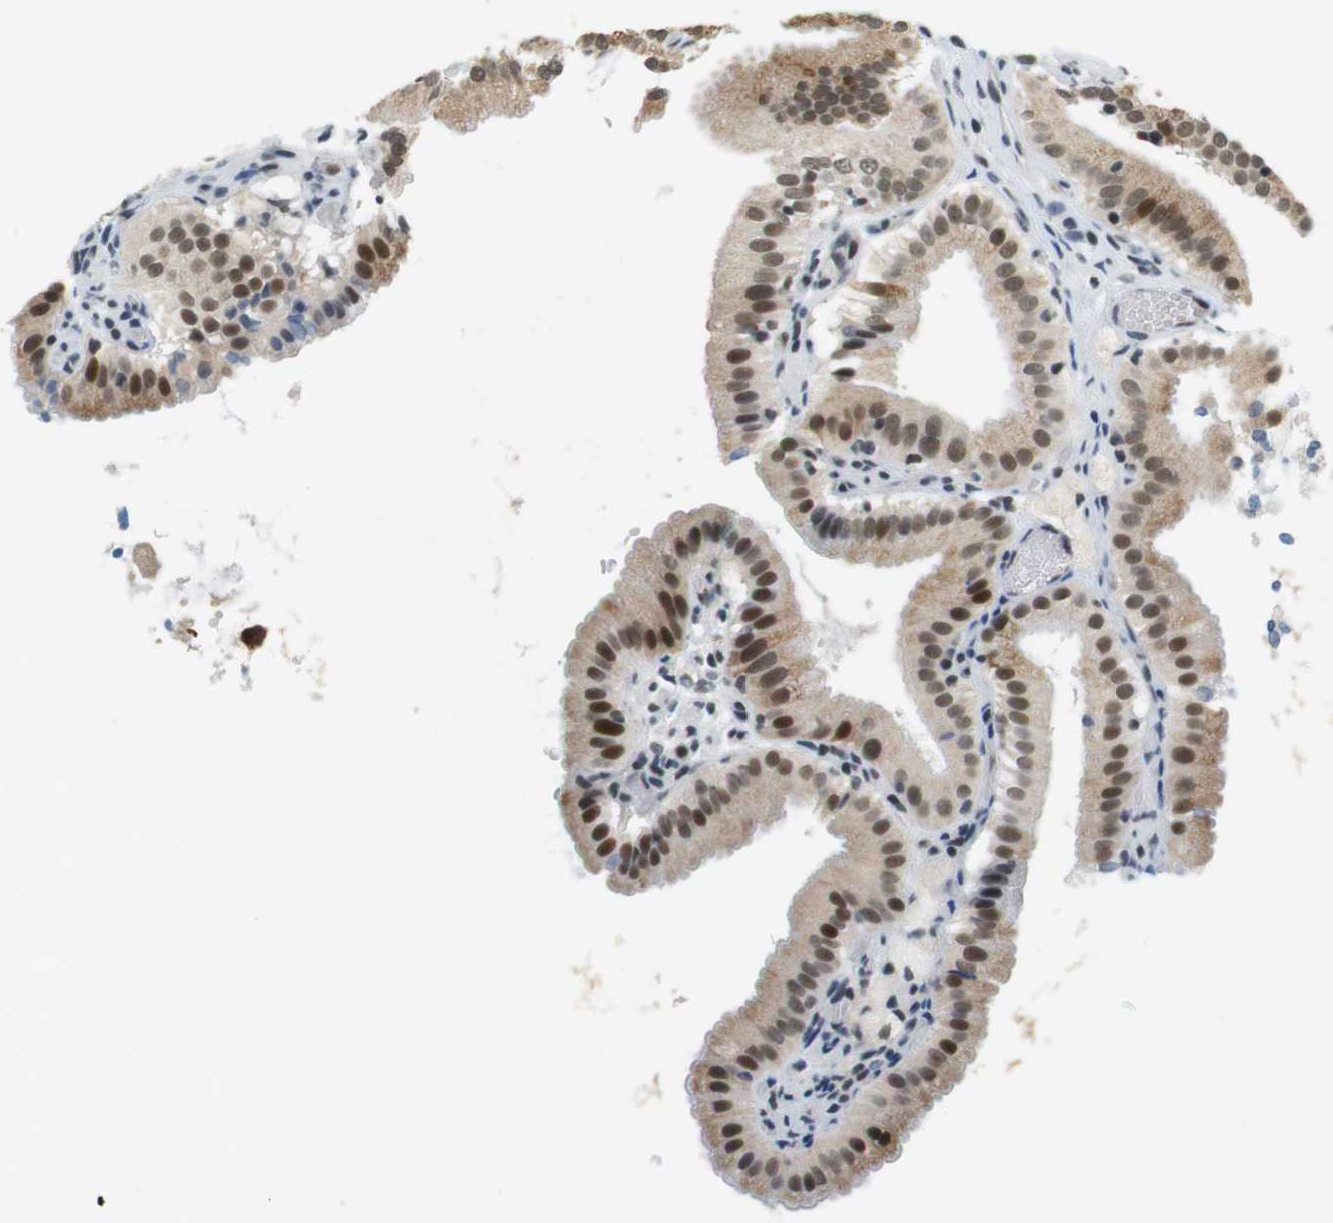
{"staining": {"intensity": "moderate", "quantity": "25%-75%", "location": "nuclear"}, "tissue": "gallbladder", "cell_type": "Glandular cells", "image_type": "normal", "snomed": [{"axis": "morphology", "description": "Normal tissue, NOS"}, {"axis": "topography", "description": "Gallbladder"}], "caption": "A brown stain shows moderate nuclear positivity of a protein in glandular cells of normal human gallbladder.", "gene": "RNF38", "patient": {"sex": "male", "age": 54}}